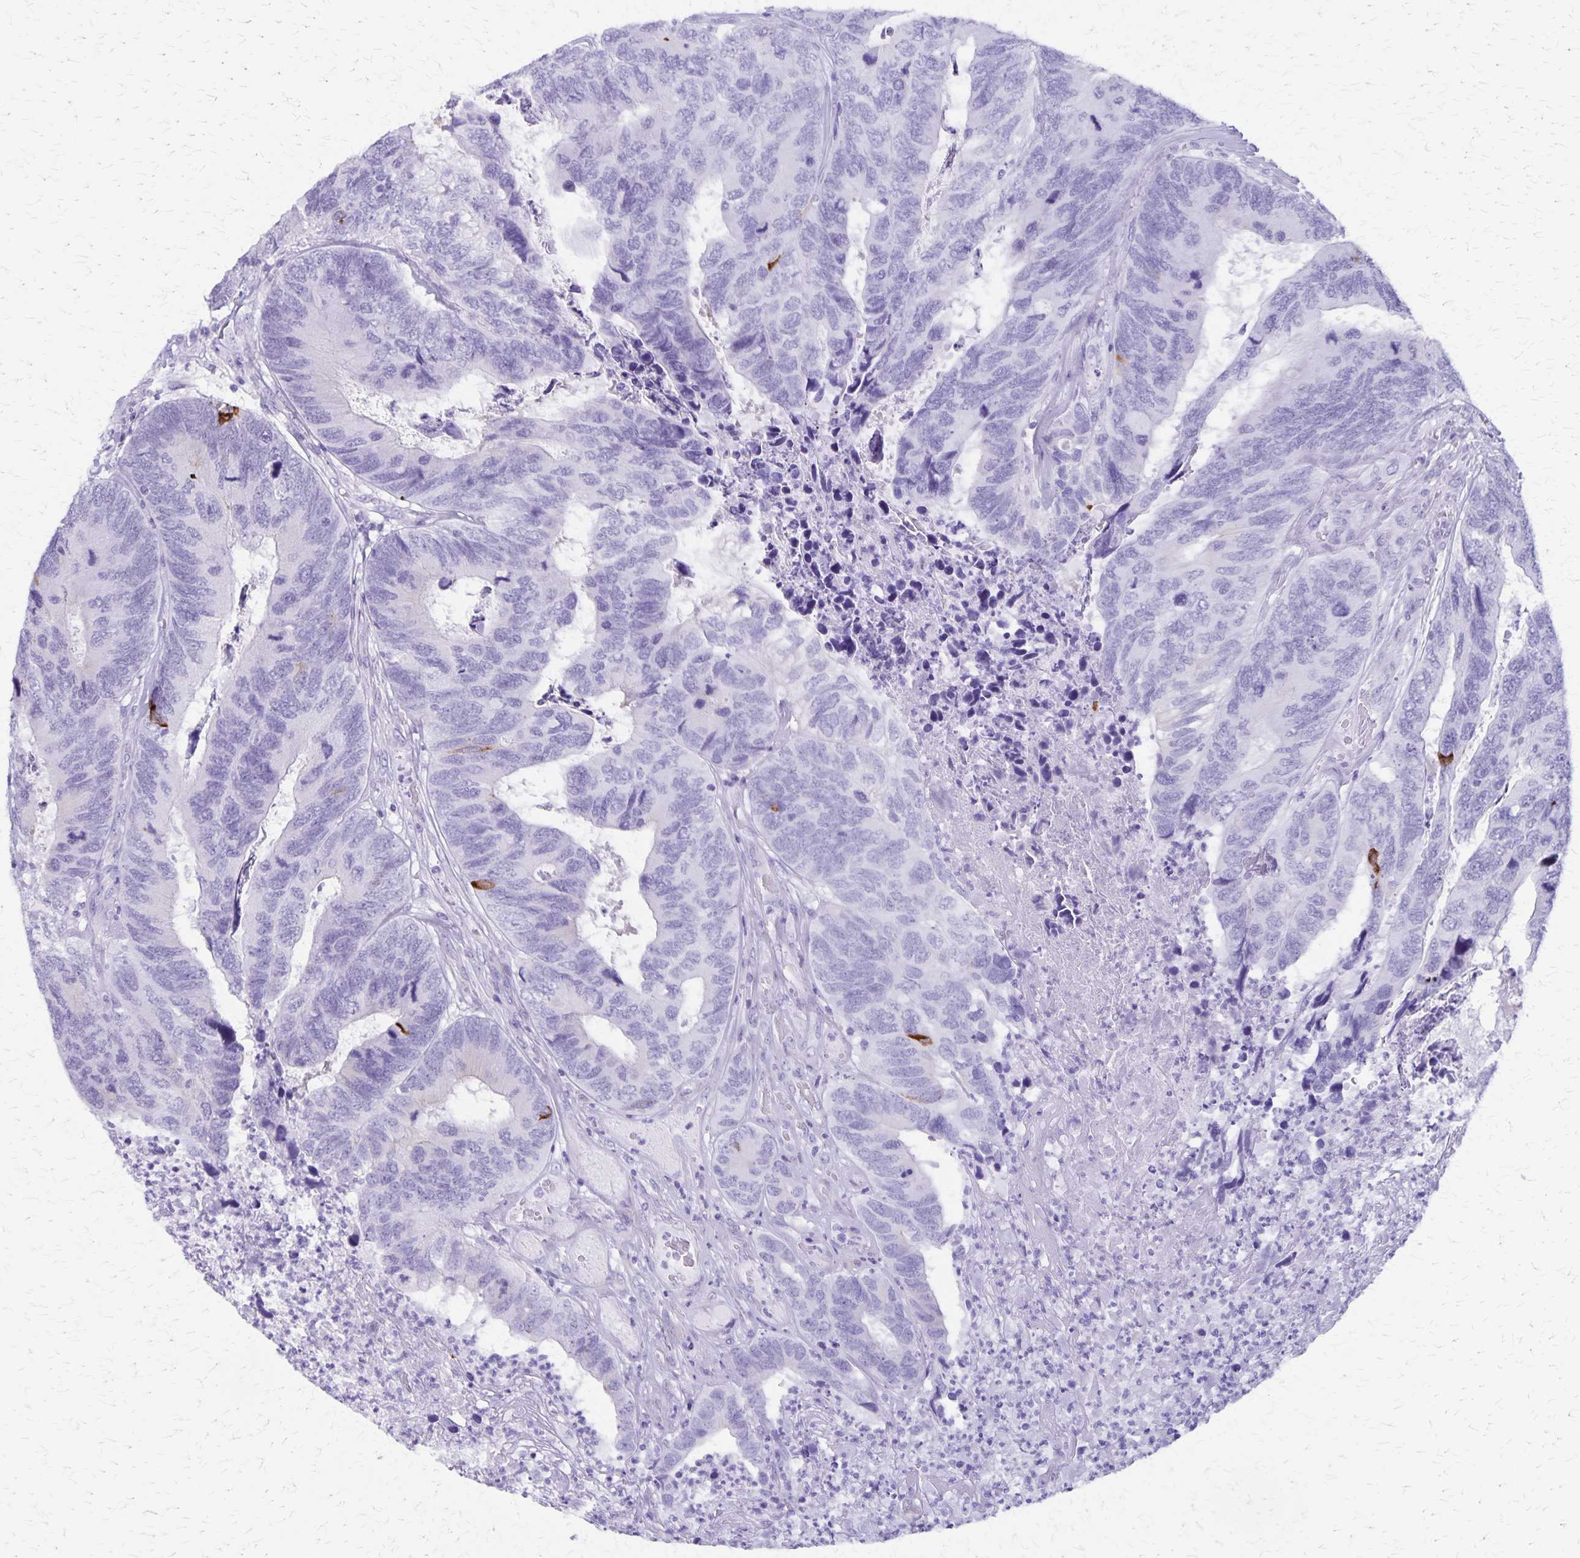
{"staining": {"intensity": "negative", "quantity": "none", "location": "none"}, "tissue": "colorectal cancer", "cell_type": "Tumor cells", "image_type": "cancer", "snomed": [{"axis": "morphology", "description": "Adenocarcinoma, NOS"}, {"axis": "topography", "description": "Colon"}], "caption": "This is an immunohistochemistry (IHC) histopathology image of adenocarcinoma (colorectal). There is no expression in tumor cells.", "gene": "DEFA5", "patient": {"sex": "female", "age": 67}}